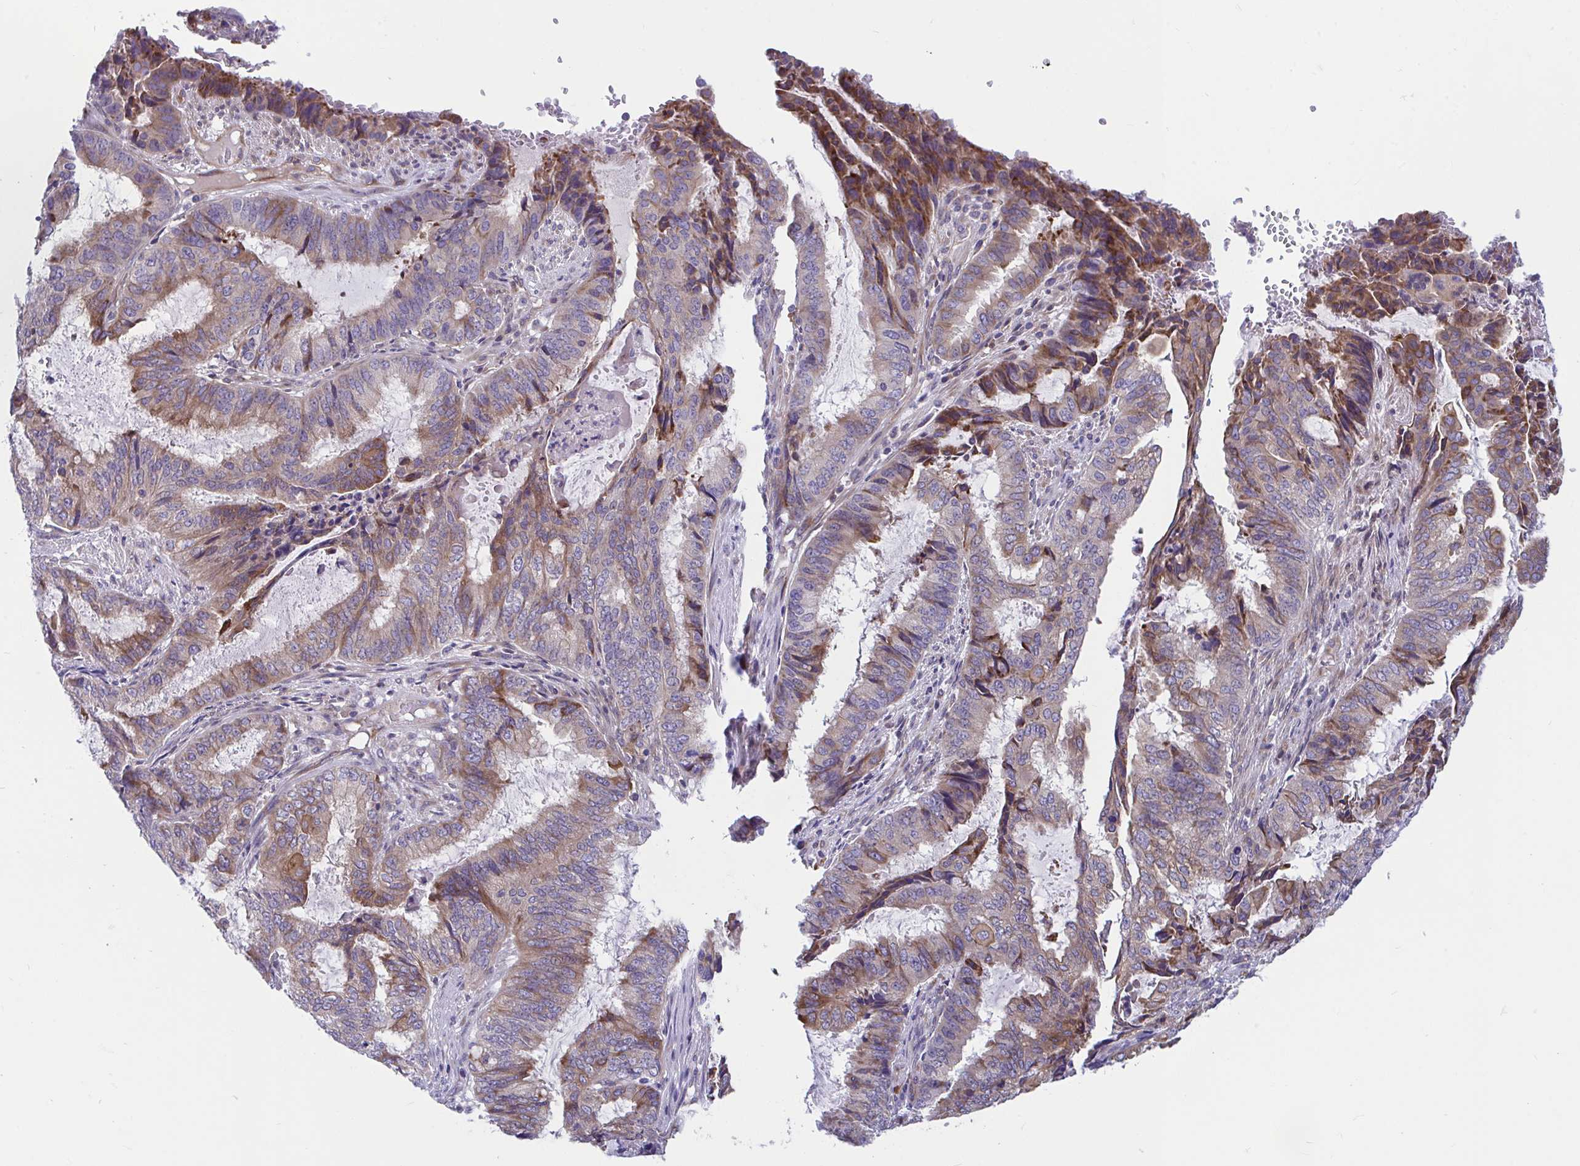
{"staining": {"intensity": "moderate", "quantity": "25%-75%", "location": "cytoplasmic/membranous"}, "tissue": "endometrial cancer", "cell_type": "Tumor cells", "image_type": "cancer", "snomed": [{"axis": "morphology", "description": "Adenocarcinoma, NOS"}, {"axis": "topography", "description": "Endometrium"}], "caption": "A photomicrograph showing moderate cytoplasmic/membranous expression in about 25%-75% of tumor cells in endometrial cancer (adenocarcinoma), as visualized by brown immunohistochemical staining.", "gene": "WBP1", "patient": {"sex": "female", "age": 51}}